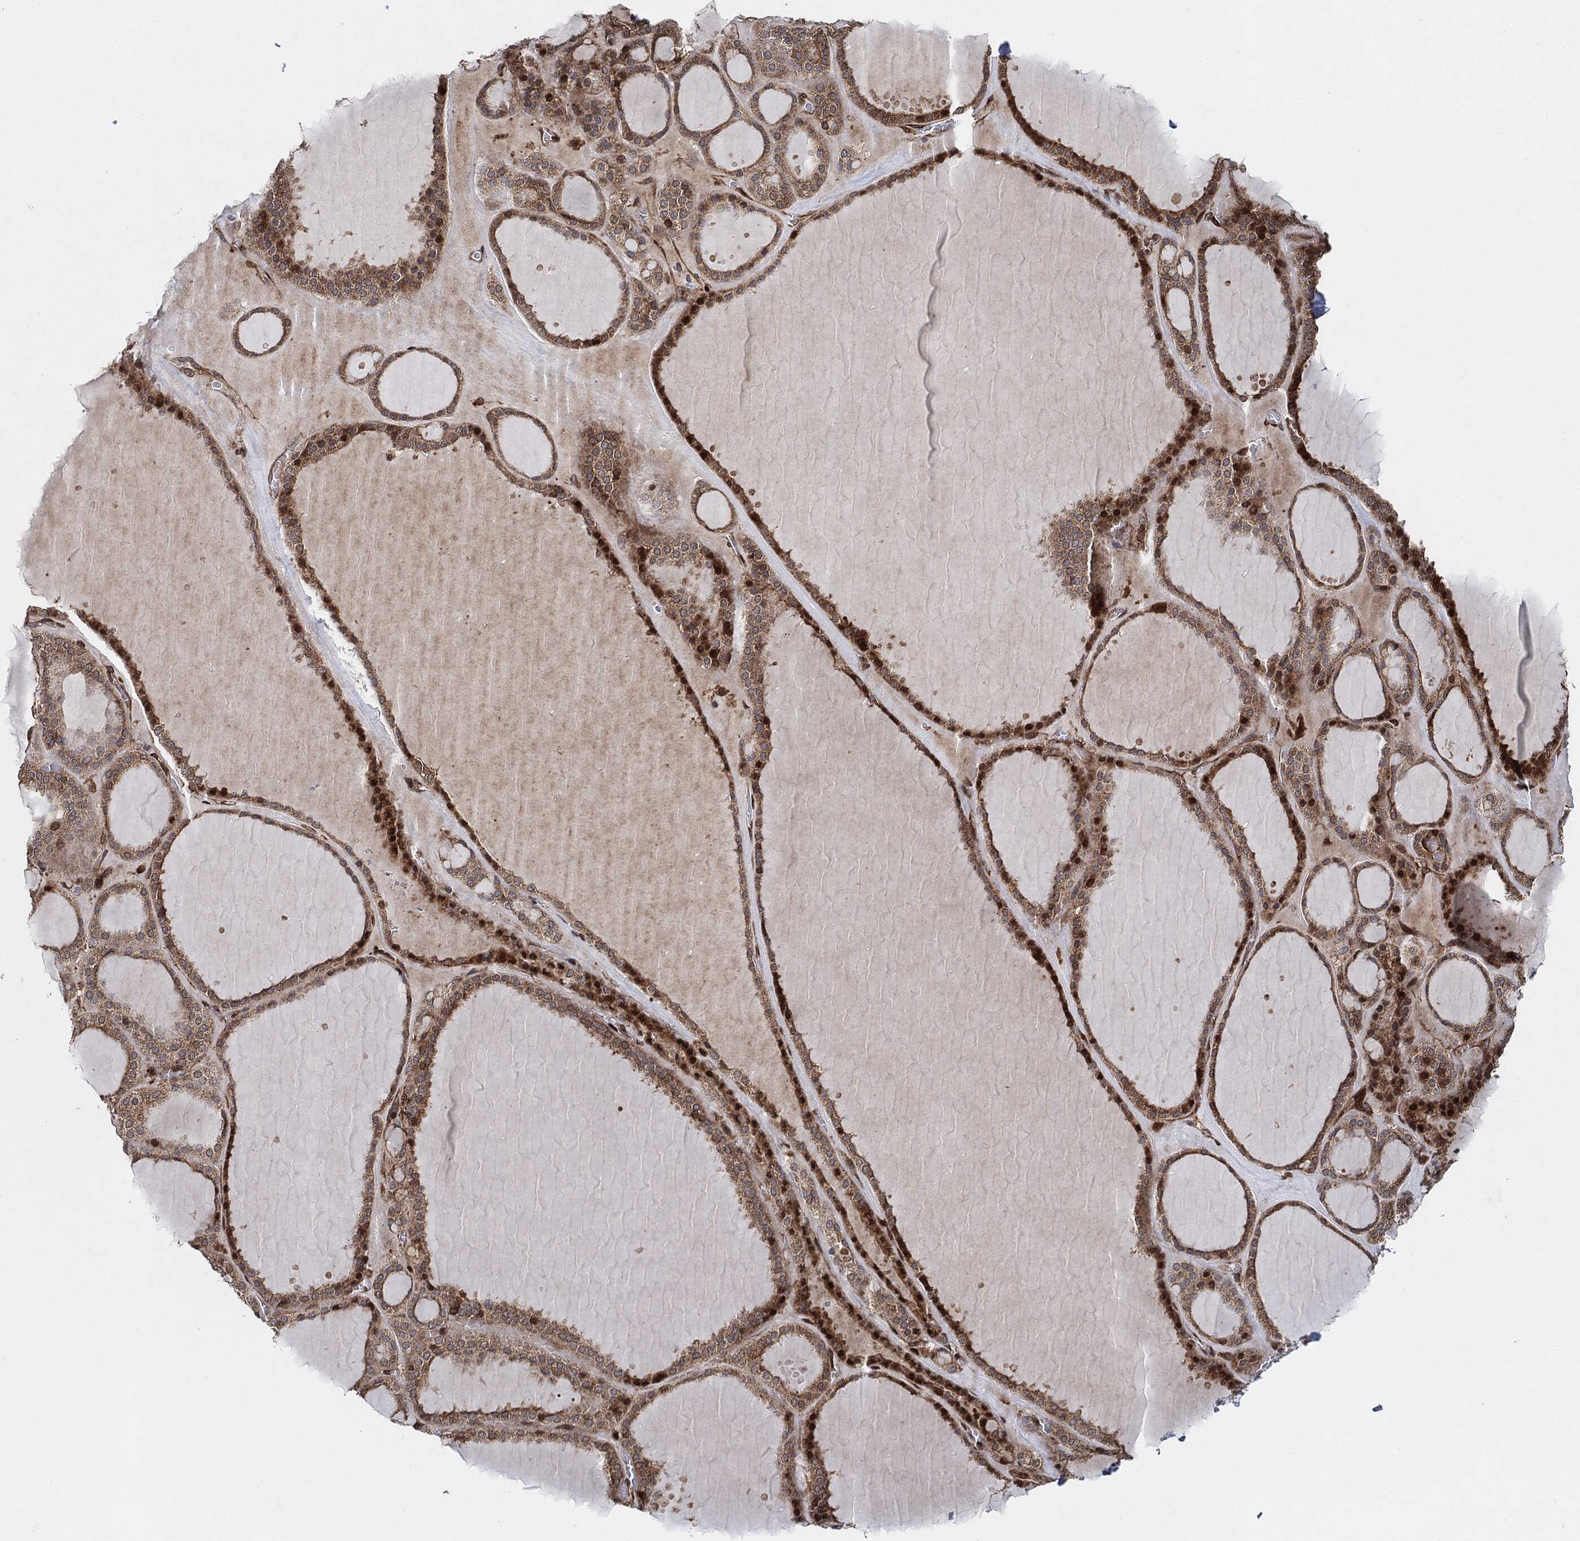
{"staining": {"intensity": "strong", "quantity": ">75%", "location": "cytoplasmic/membranous"}, "tissue": "thyroid gland", "cell_type": "Glandular cells", "image_type": "normal", "snomed": [{"axis": "morphology", "description": "Normal tissue, NOS"}, {"axis": "topography", "description": "Thyroid gland"}], "caption": "This photomicrograph reveals immunohistochemistry staining of unremarkable human thyroid gland, with high strong cytoplasmic/membranous expression in approximately >75% of glandular cells.", "gene": "BCAR1", "patient": {"sex": "male", "age": 63}}